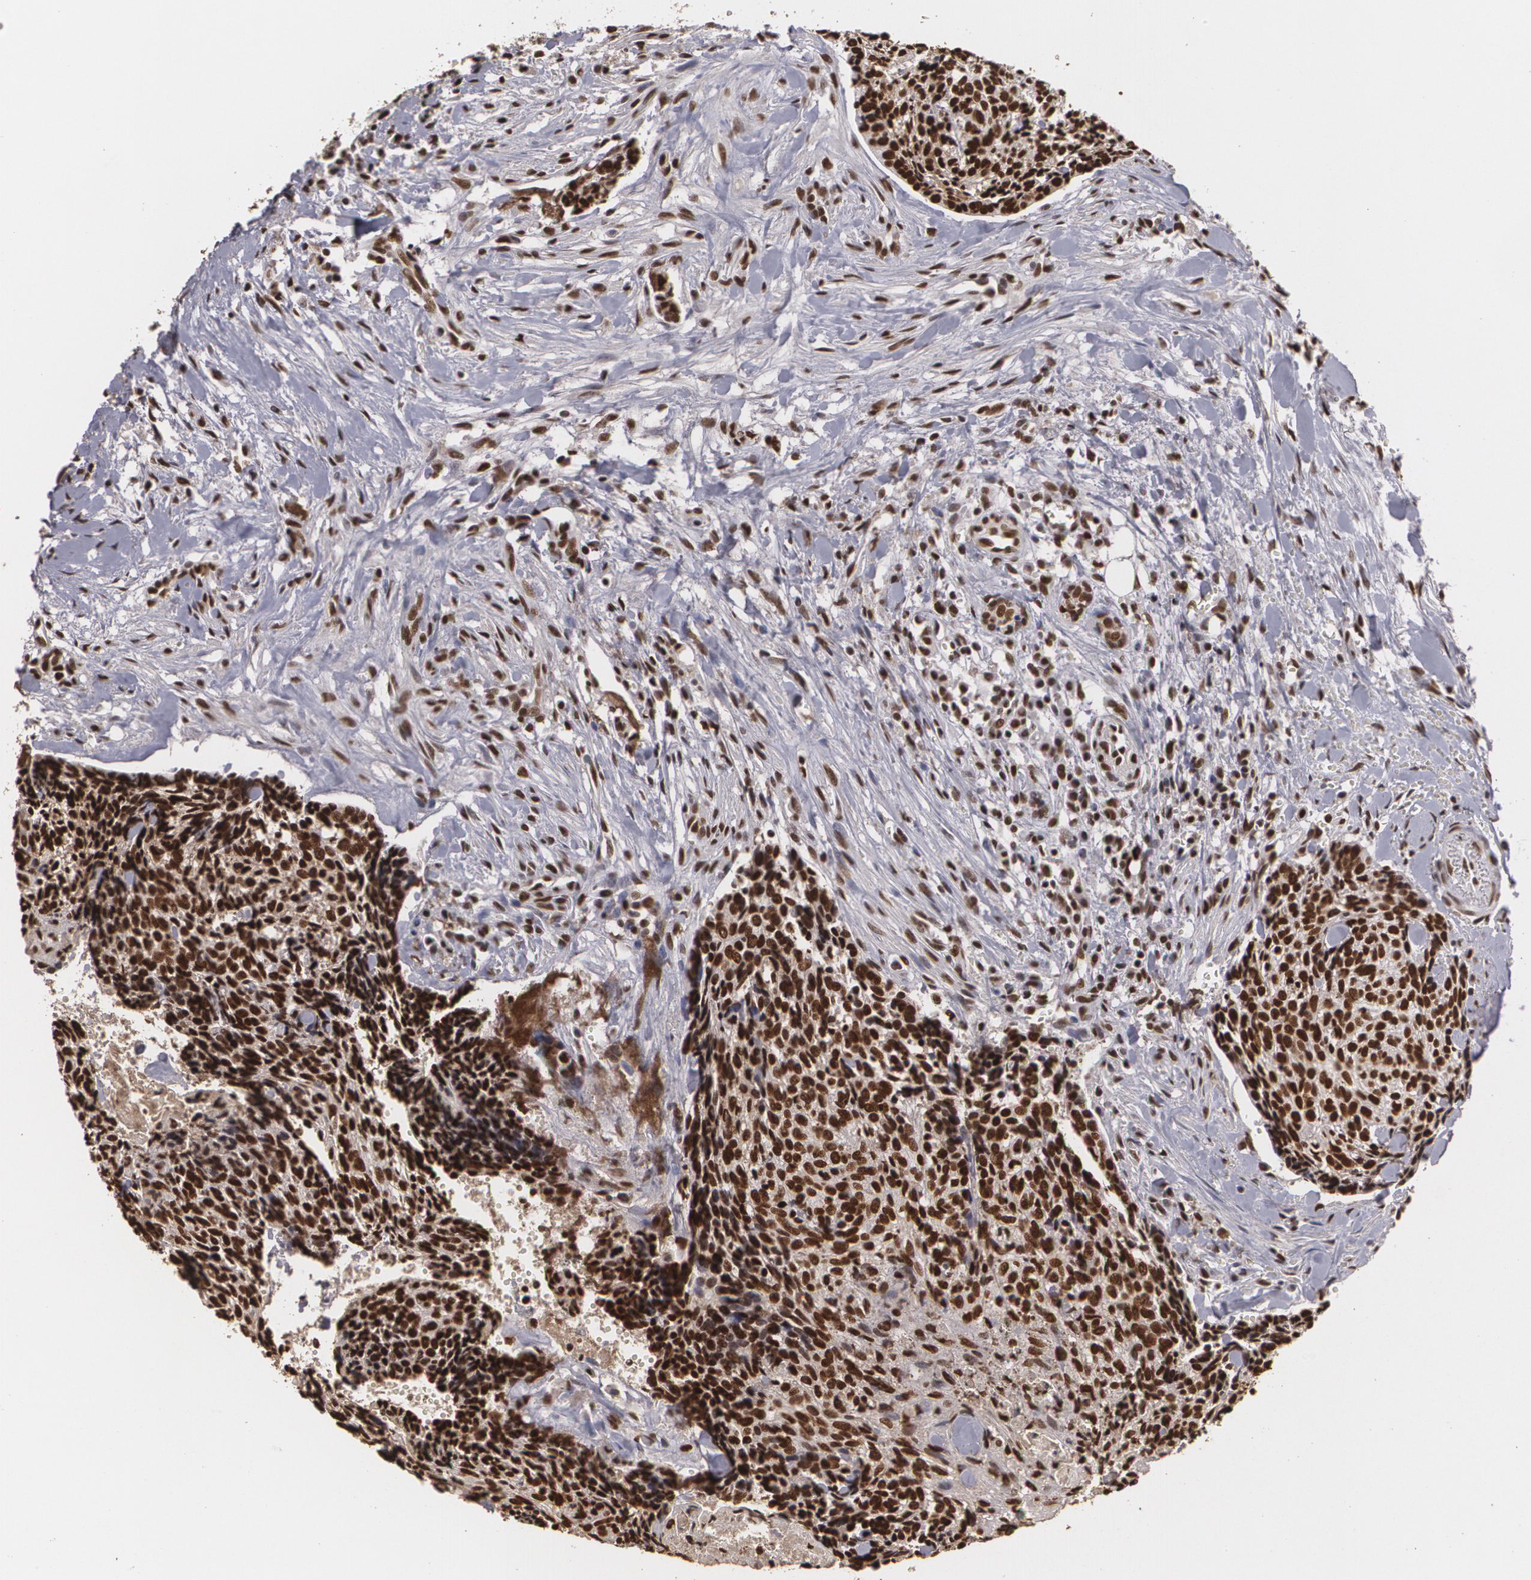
{"staining": {"intensity": "strong", "quantity": ">75%", "location": "cytoplasmic/membranous,nuclear"}, "tissue": "head and neck cancer", "cell_type": "Tumor cells", "image_type": "cancer", "snomed": [{"axis": "morphology", "description": "Squamous cell carcinoma, NOS"}, {"axis": "topography", "description": "Salivary gland"}, {"axis": "topography", "description": "Head-Neck"}], "caption": "This micrograph demonstrates immunohistochemistry staining of human head and neck squamous cell carcinoma, with high strong cytoplasmic/membranous and nuclear expression in approximately >75% of tumor cells.", "gene": "RCOR1", "patient": {"sex": "male", "age": 70}}